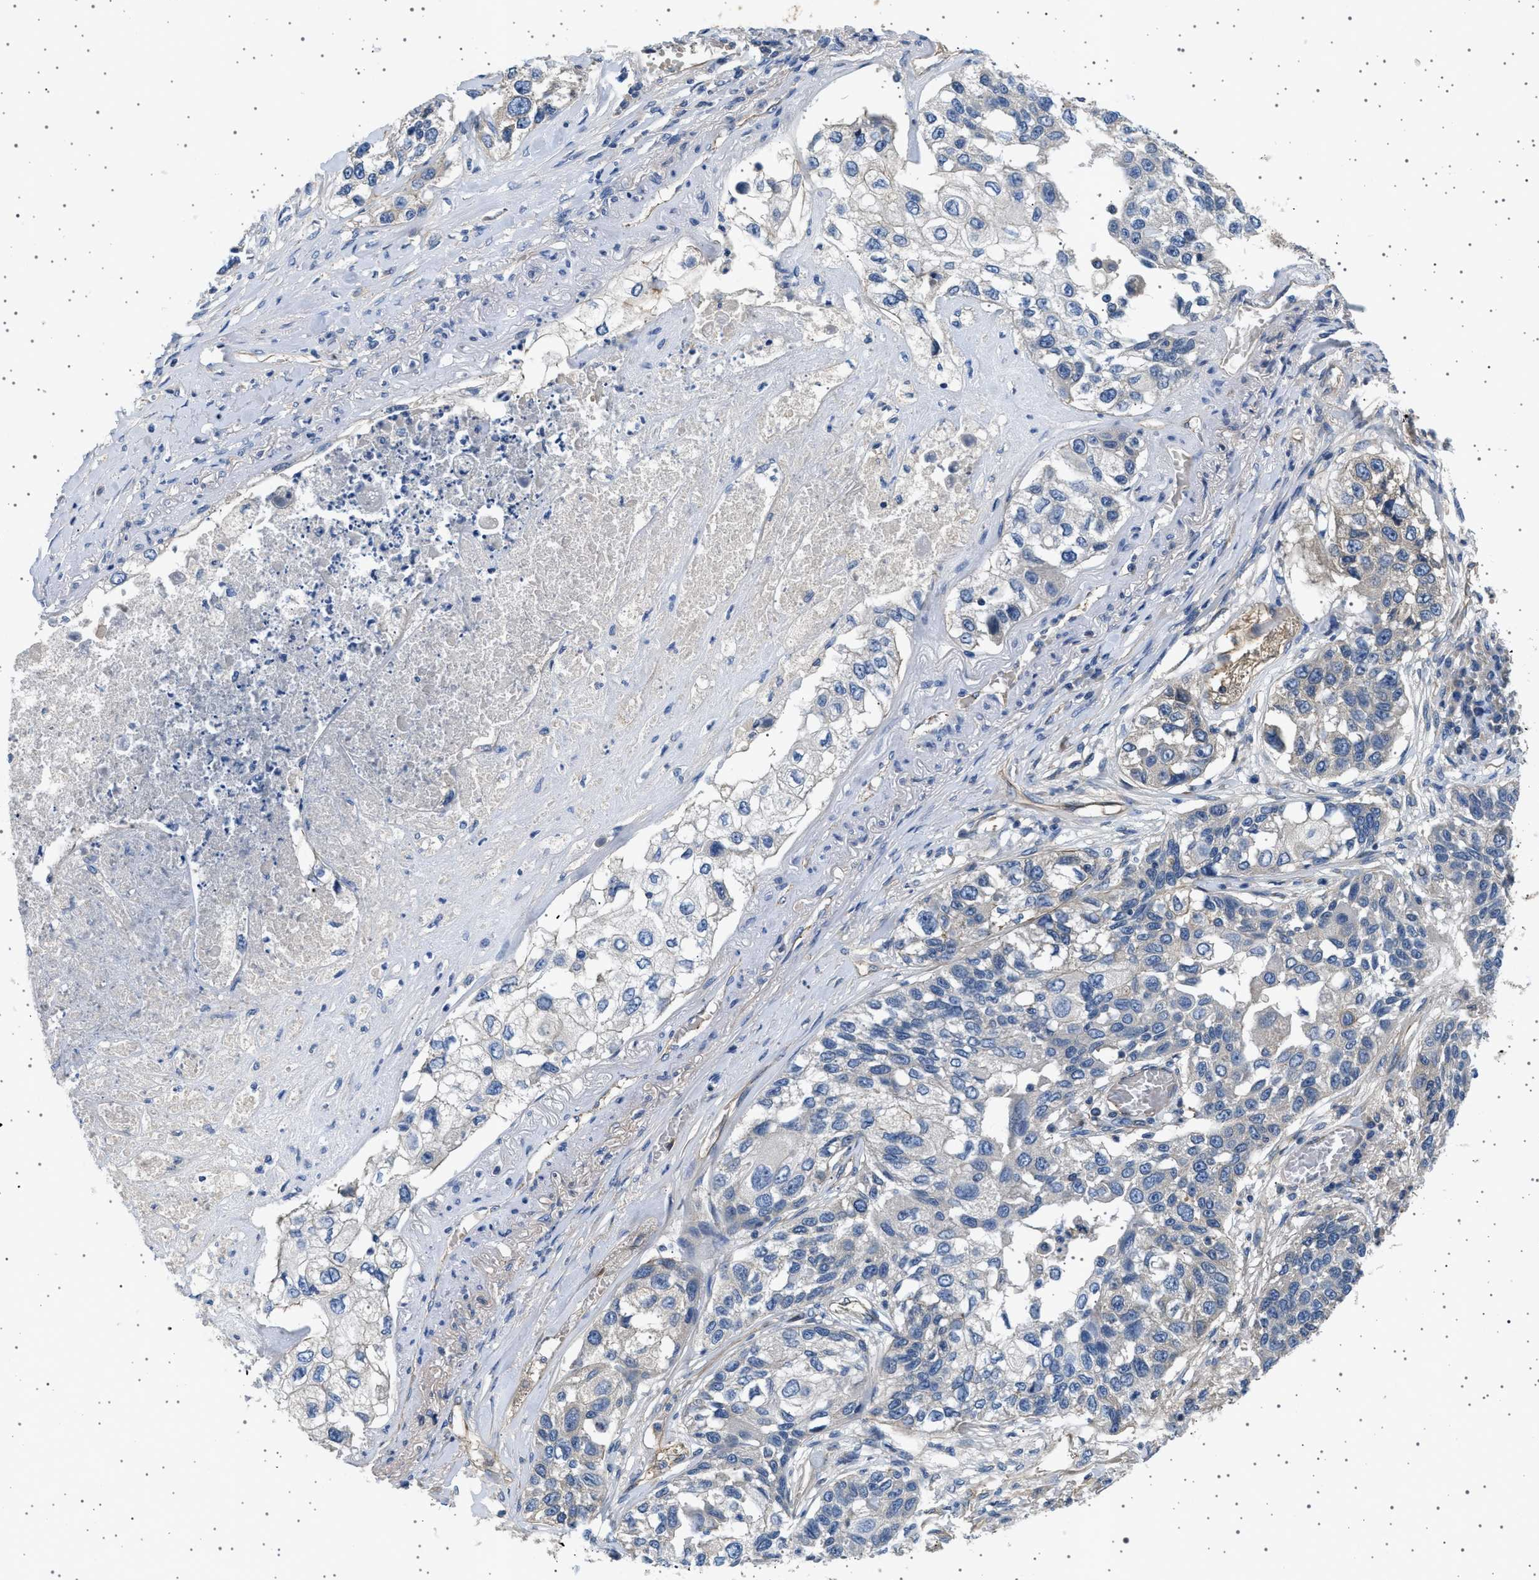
{"staining": {"intensity": "negative", "quantity": "none", "location": "none"}, "tissue": "lung cancer", "cell_type": "Tumor cells", "image_type": "cancer", "snomed": [{"axis": "morphology", "description": "Squamous cell carcinoma, NOS"}, {"axis": "topography", "description": "Lung"}], "caption": "Immunohistochemical staining of lung cancer (squamous cell carcinoma) displays no significant staining in tumor cells.", "gene": "PLPP6", "patient": {"sex": "male", "age": 71}}